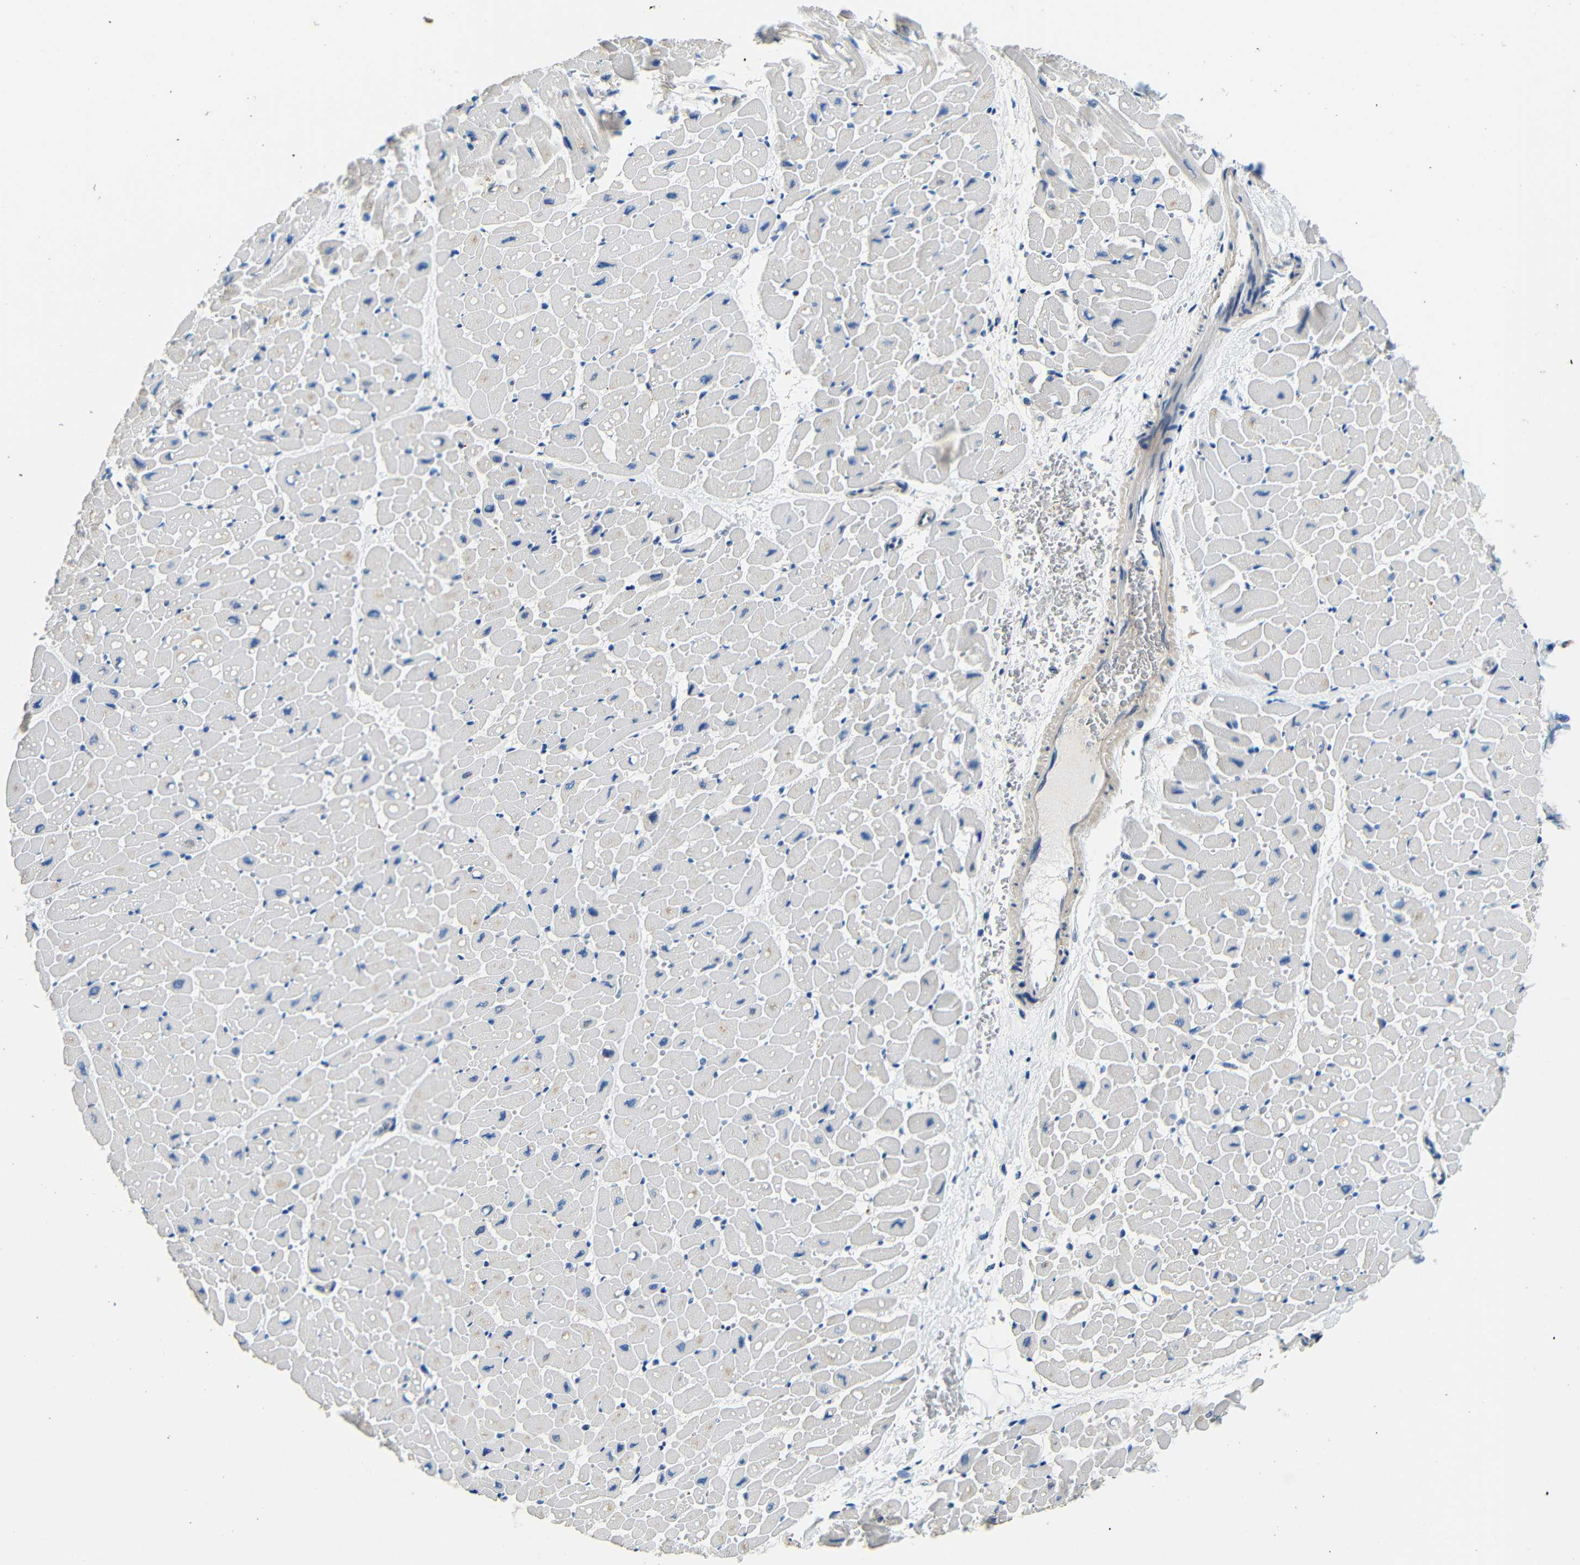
{"staining": {"intensity": "moderate", "quantity": "<25%", "location": "cytoplasmic/membranous"}, "tissue": "heart muscle", "cell_type": "Cardiomyocytes", "image_type": "normal", "snomed": [{"axis": "morphology", "description": "Normal tissue, NOS"}, {"axis": "topography", "description": "Heart"}], "caption": "Protein staining by immunohistochemistry shows moderate cytoplasmic/membranous staining in about <25% of cardiomyocytes in normal heart muscle.", "gene": "FMO5", "patient": {"sex": "male", "age": 45}}